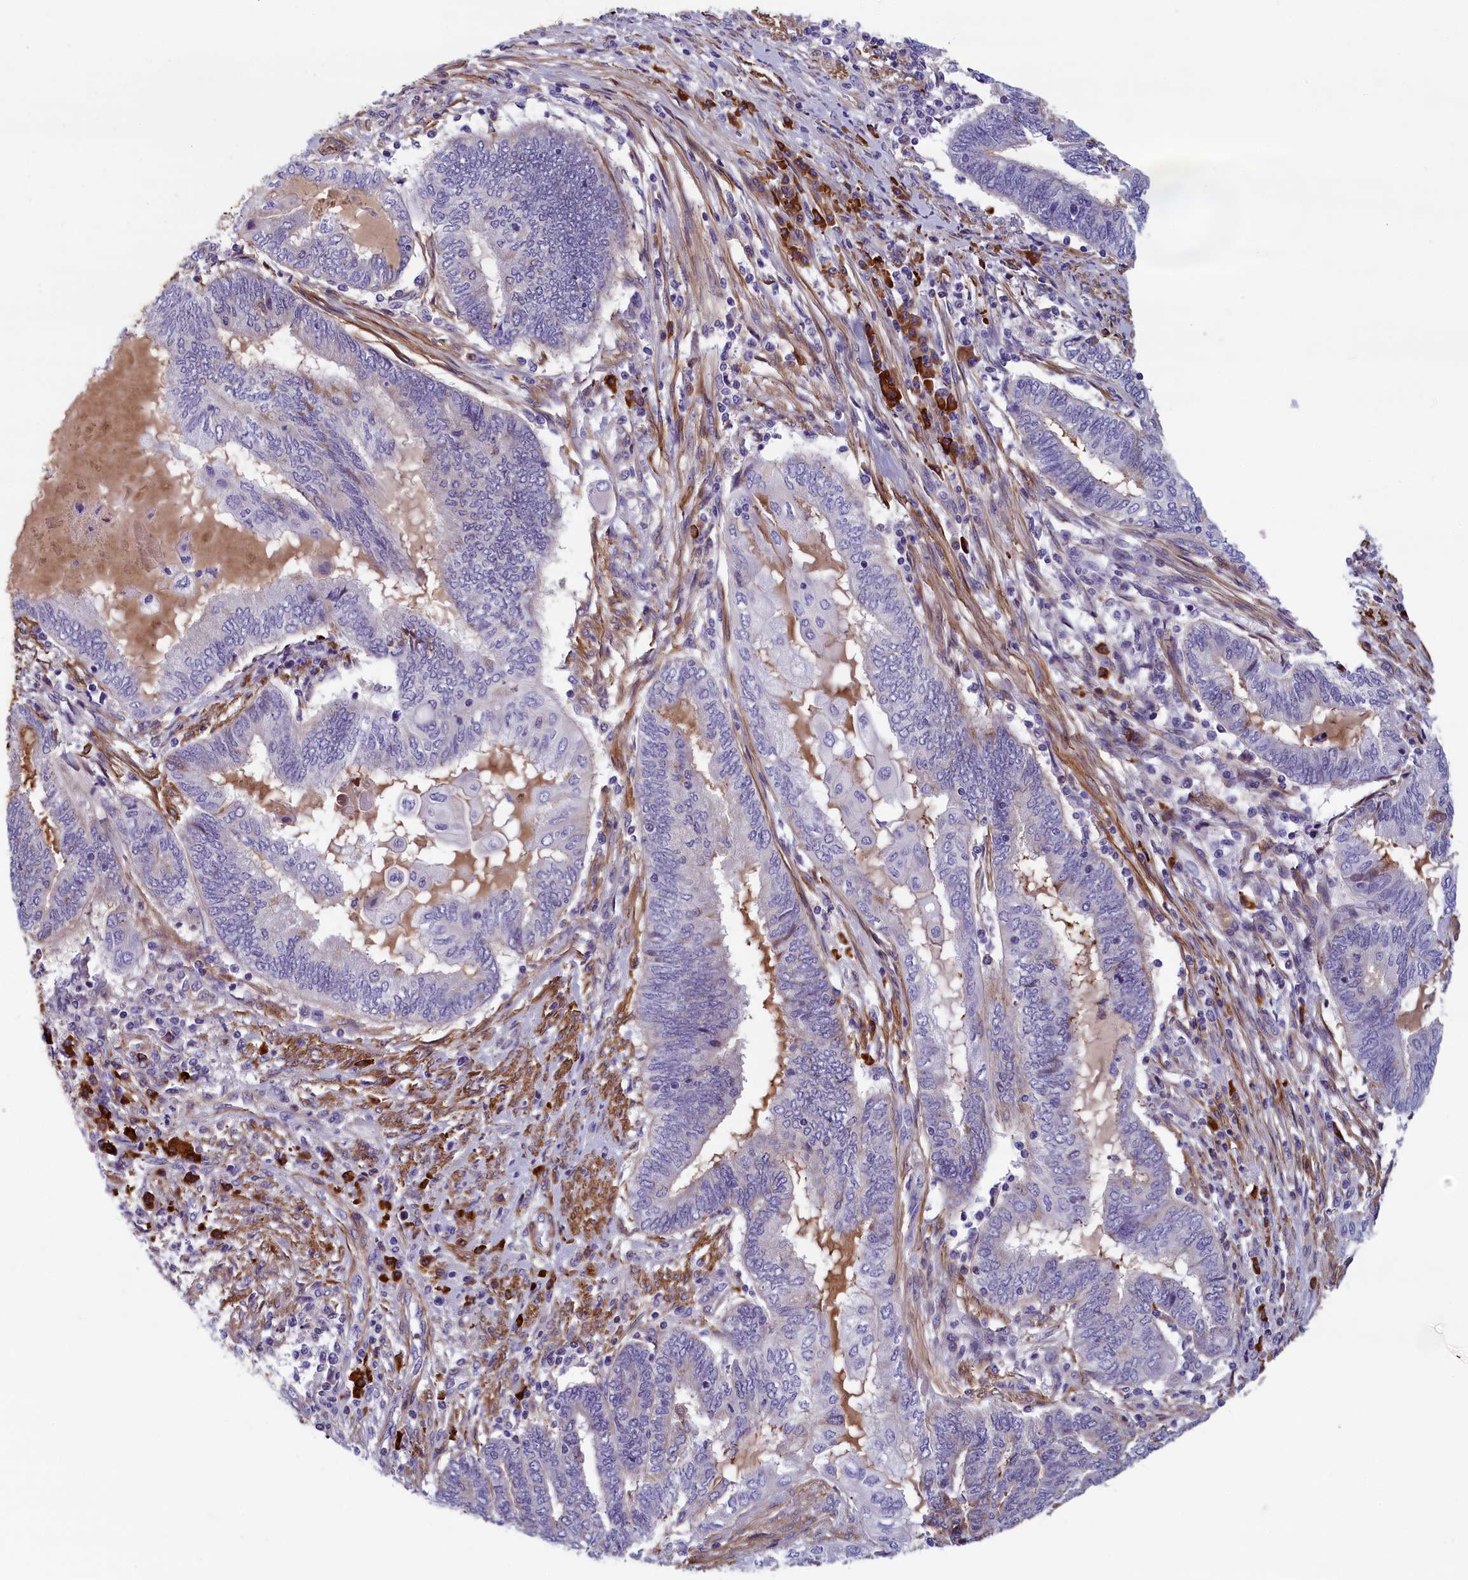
{"staining": {"intensity": "negative", "quantity": "none", "location": "none"}, "tissue": "endometrial cancer", "cell_type": "Tumor cells", "image_type": "cancer", "snomed": [{"axis": "morphology", "description": "Adenocarcinoma, NOS"}, {"axis": "topography", "description": "Uterus"}, {"axis": "topography", "description": "Endometrium"}], "caption": "This histopathology image is of endometrial cancer stained with immunohistochemistry to label a protein in brown with the nuclei are counter-stained blue. There is no staining in tumor cells.", "gene": "BCL2L13", "patient": {"sex": "female", "age": 70}}